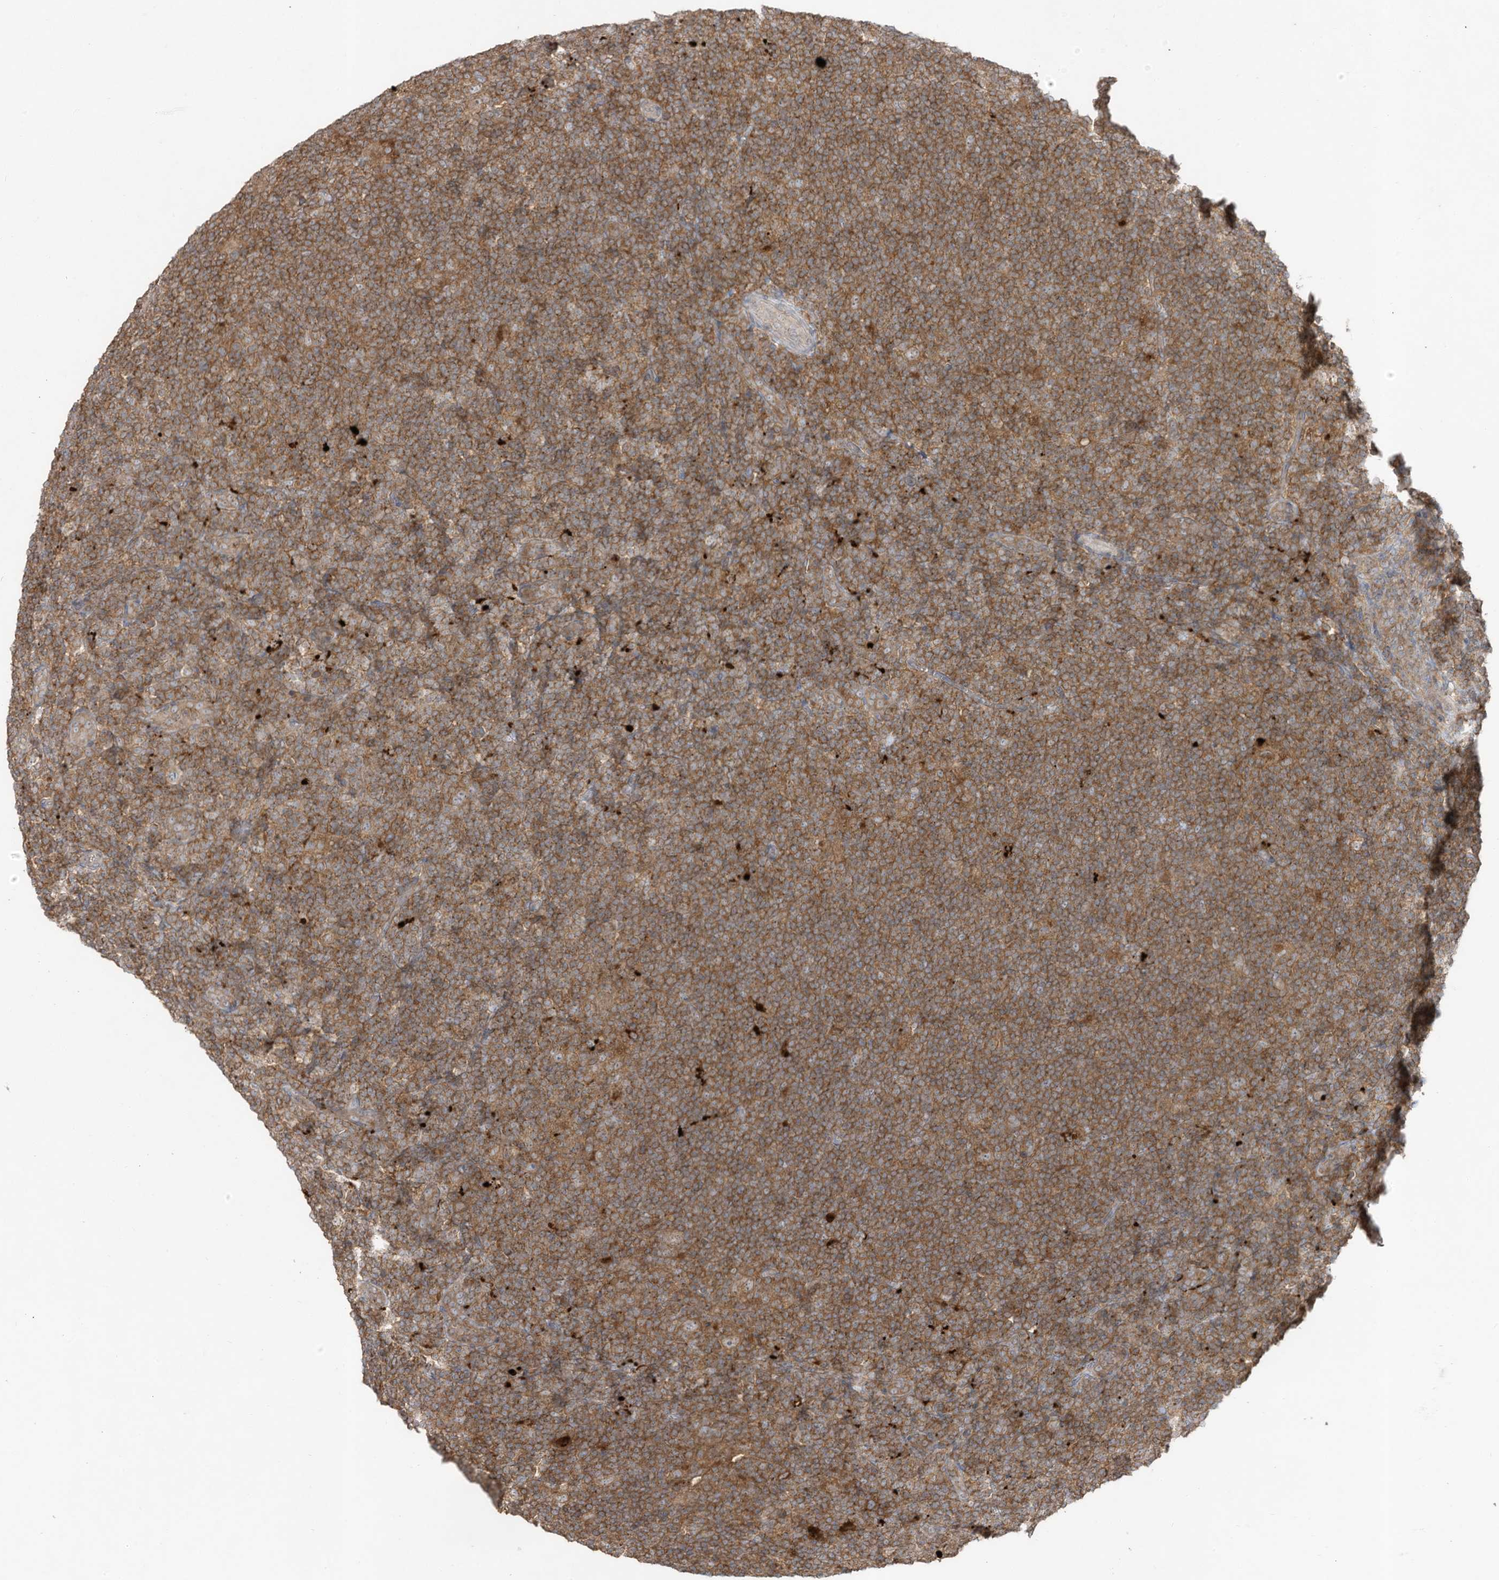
{"staining": {"intensity": "weak", "quantity": "<25%", "location": "cytoplasmic/membranous"}, "tissue": "lymphoma", "cell_type": "Tumor cells", "image_type": "cancer", "snomed": [{"axis": "morphology", "description": "Hodgkin's disease, NOS"}, {"axis": "topography", "description": "Lymph node"}], "caption": "Immunohistochemical staining of human lymphoma demonstrates no significant positivity in tumor cells.", "gene": "LDAH", "patient": {"sex": "female", "age": 57}}